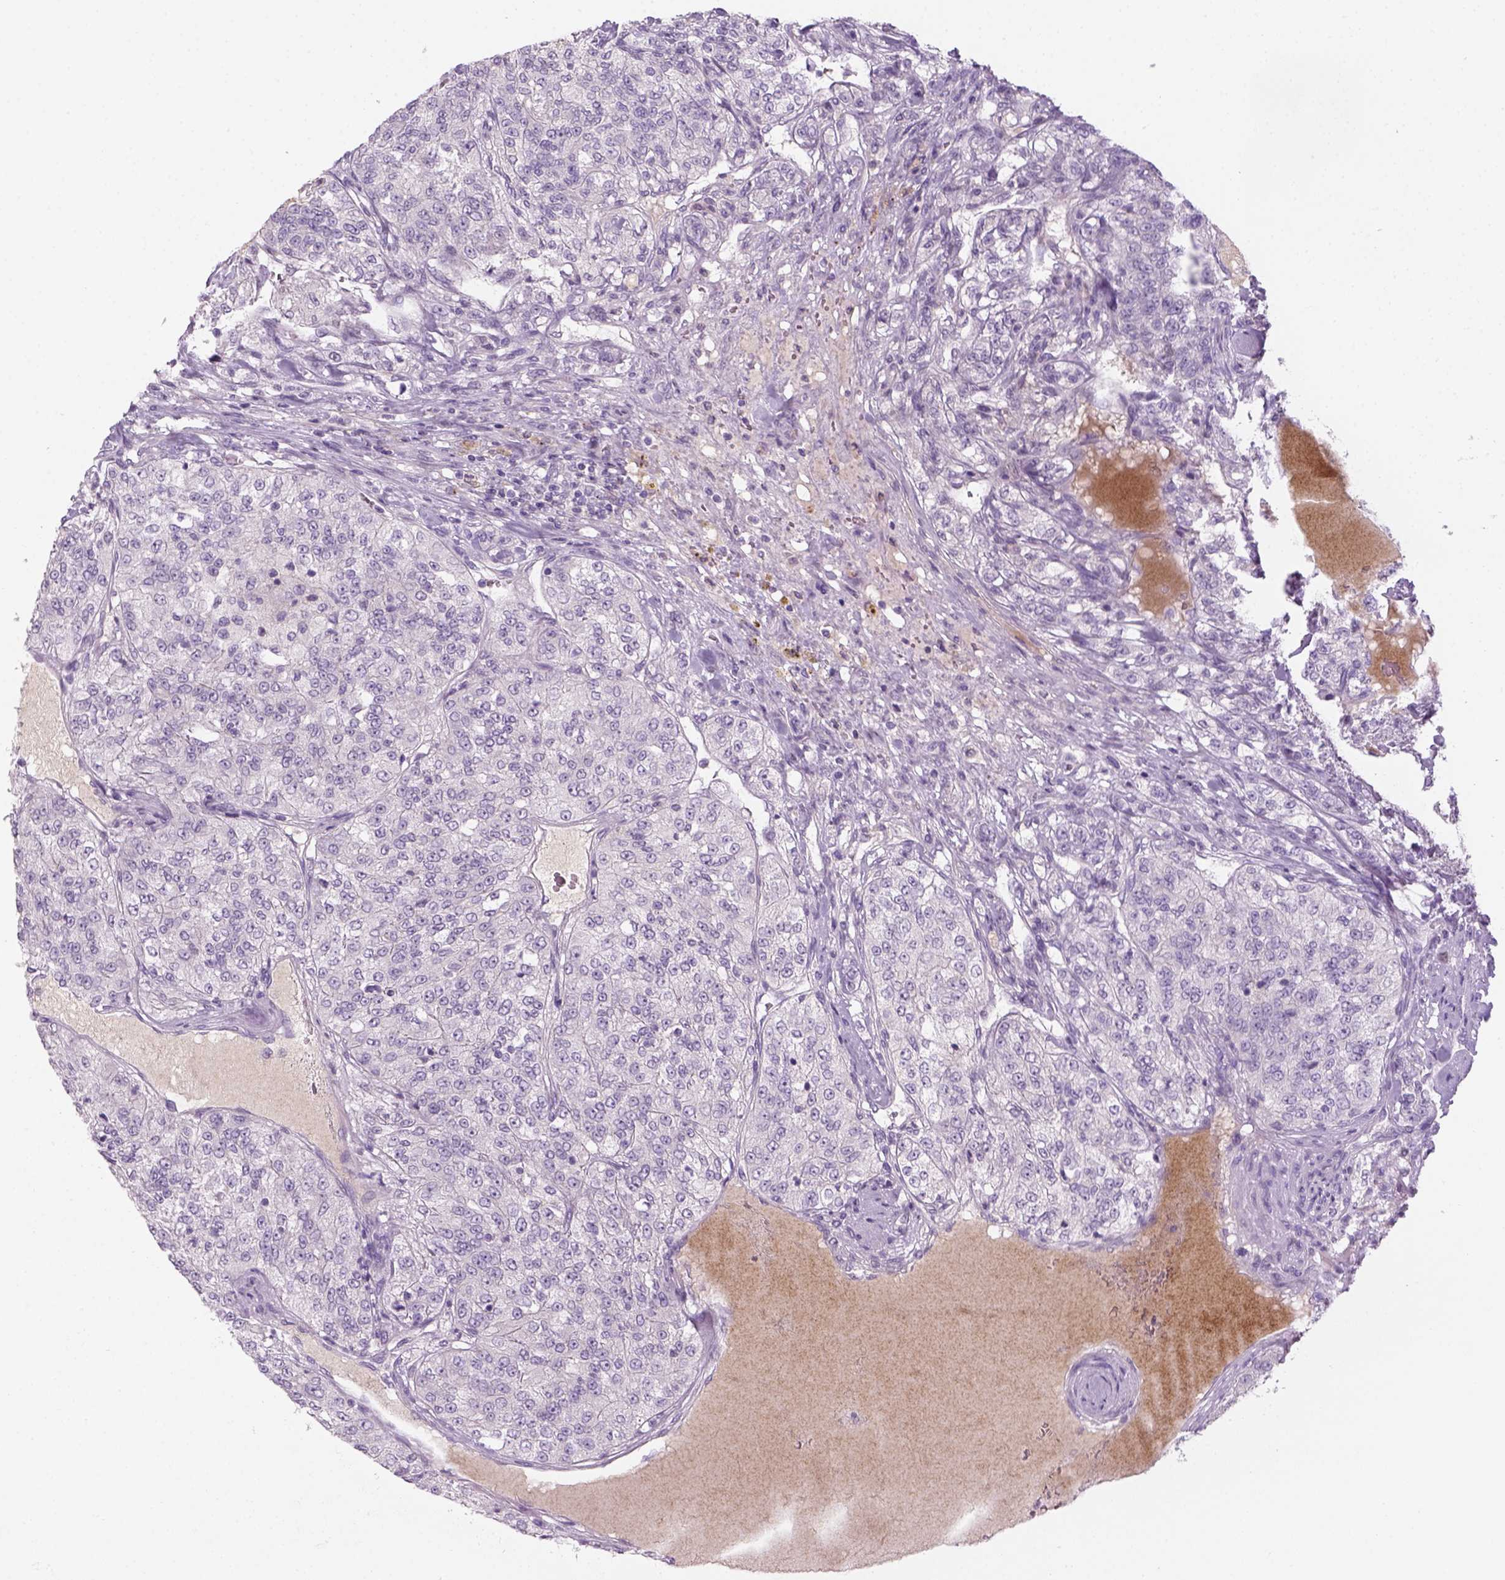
{"staining": {"intensity": "negative", "quantity": "none", "location": "none"}, "tissue": "renal cancer", "cell_type": "Tumor cells", "image_type": "cancer", "snomed": [{"axis": "morphology", "description": "Adenocarcinoma, NOS"}, {"axis": "topography", "description": "Kidney"}], "caption": "Image shows no significant protein positivity in tumor cells of renal cancer.", "gene": "GFI1B", "patient": {"sex": "female", "age": 63}}